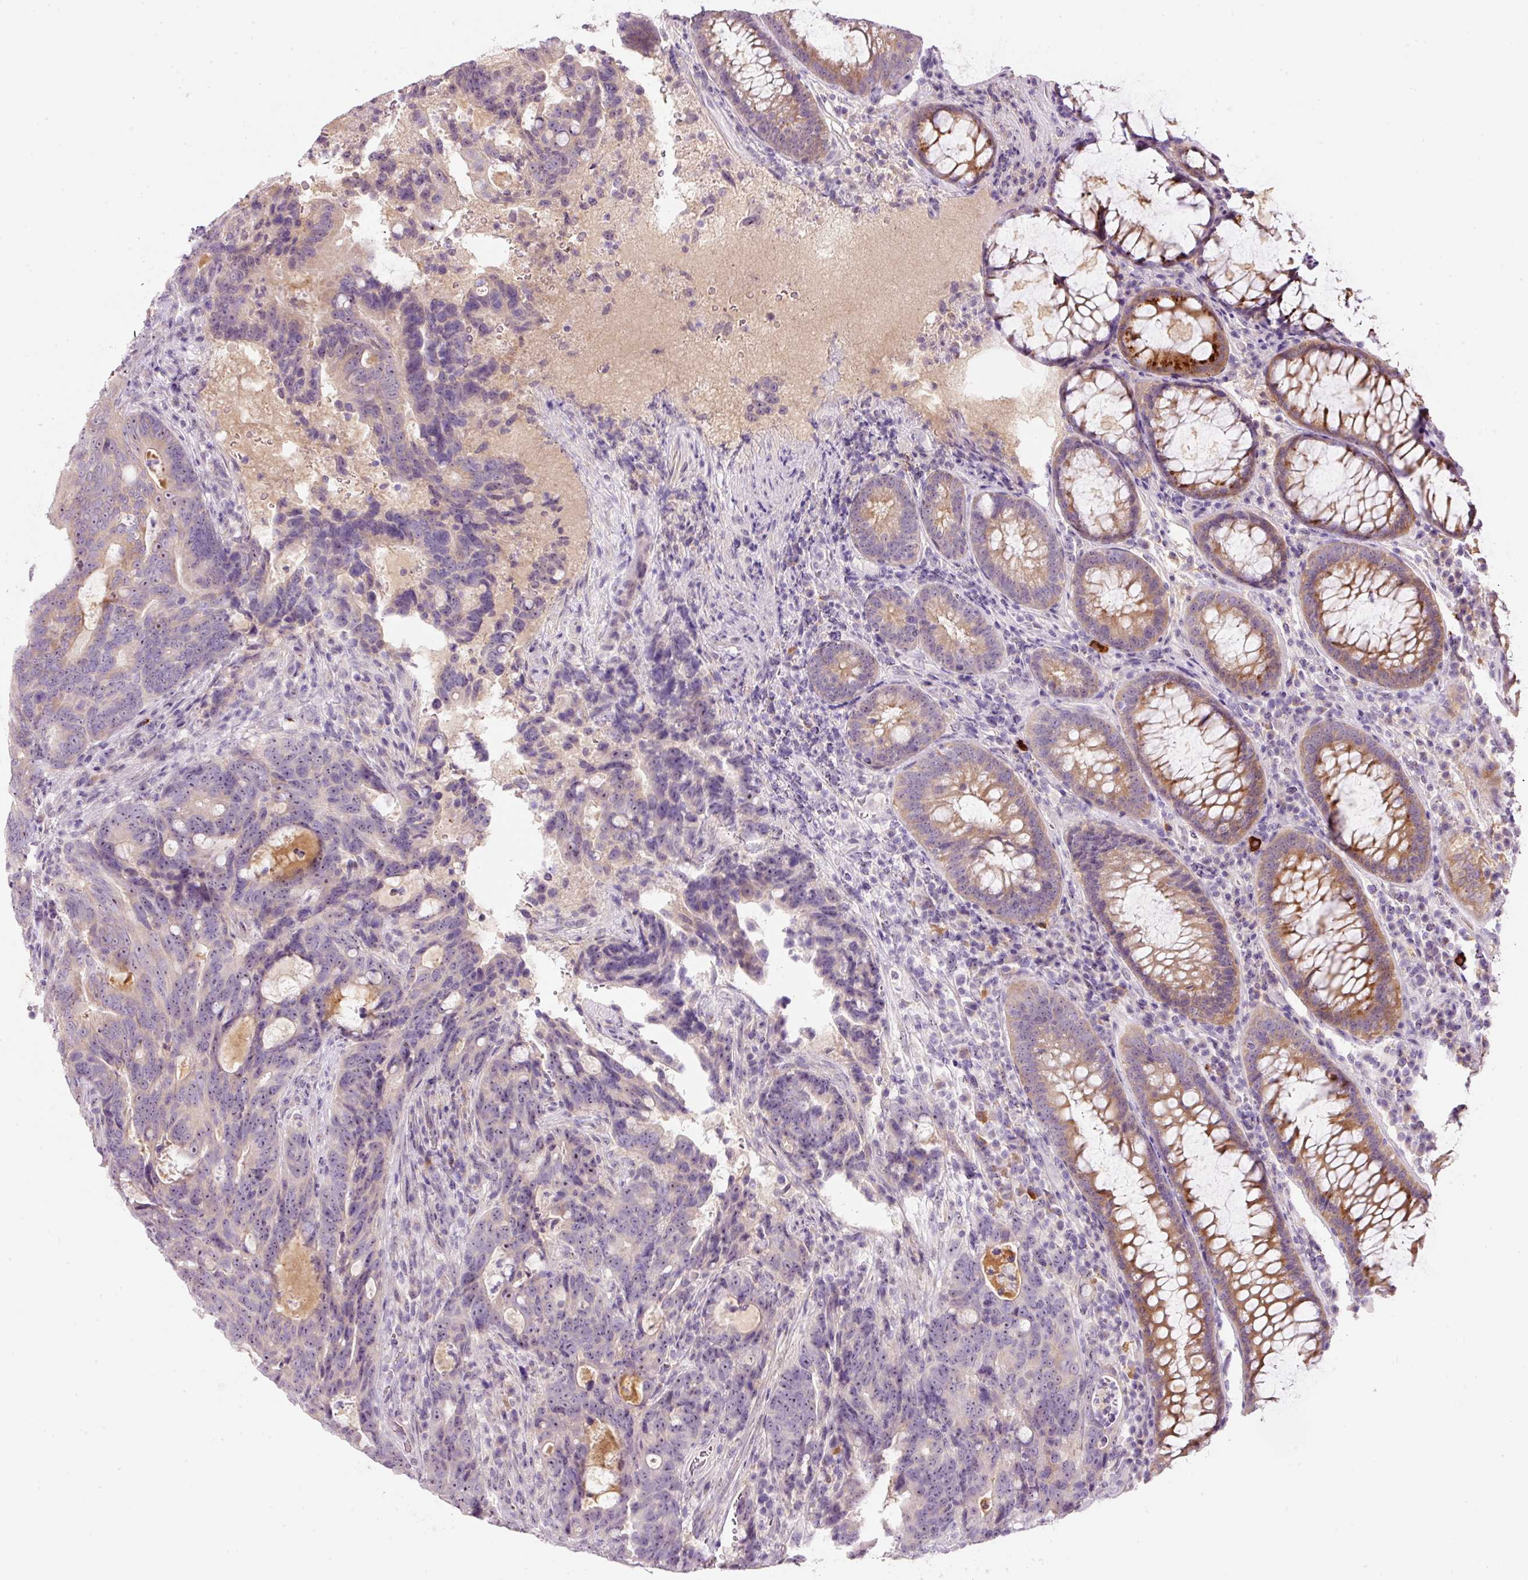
{"staining": {"intensity": "weak", "quantity": "25%-75%", "location": "nuclear"}, "tissue": "colorectal cancer", "cell_type": "Tumor cells", "image_type": "cancer", "snomed": [{"axis": "morphology", "description": "Adenocarcinoma, NOS"}, {"axis": "topography", "description": "Colon"}], "caption": "Colorectal cancer (adenocarcinoma) was stained to show a protein in brown. There is low levels of weak nuclear expression in approximately 25%-75% of tumor cells.", "gene": "TMEM37", "patient": {"sex": "female", "age": 82}}